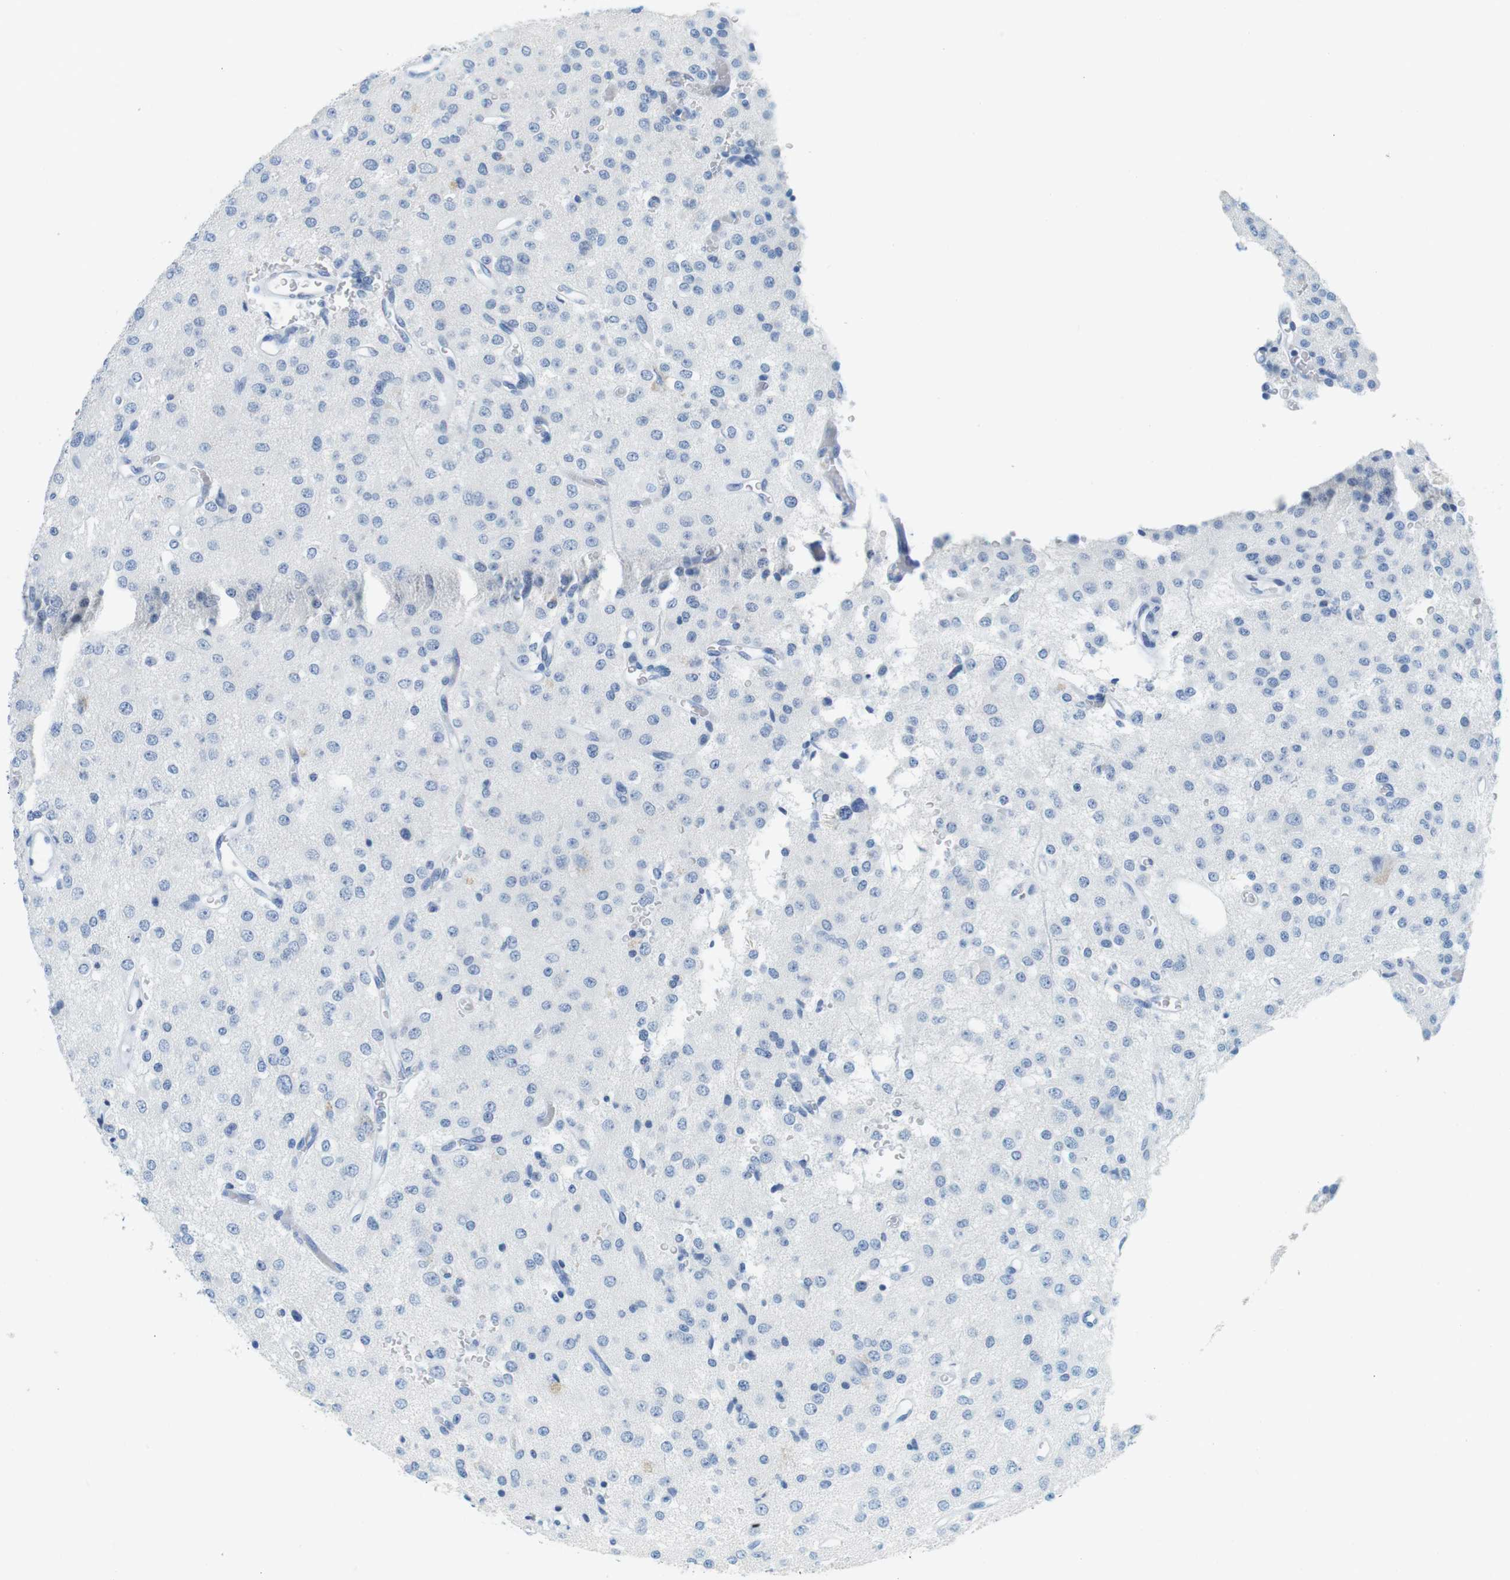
{"staining": {"intensity": "negative", "quantity": "none", "location": "none"}, "tissue": "glioma", "cell_type": "Tumor cells", "image_type": "cancer", "snomed": [{"axis": "morphology", "description": "Glioma, malignant, Low grade"}, {"axis": "topography", "description": "Brain"}], "caption": "The IHC histopathology image has no significant staining in tumor cells of low-grade glioma (malignant) tissue. (Immunohistochemistry, brightfield microscopy, high magnification).", "gene": "CYP2C9", "patient": {"sex": "male", "age": 38}}